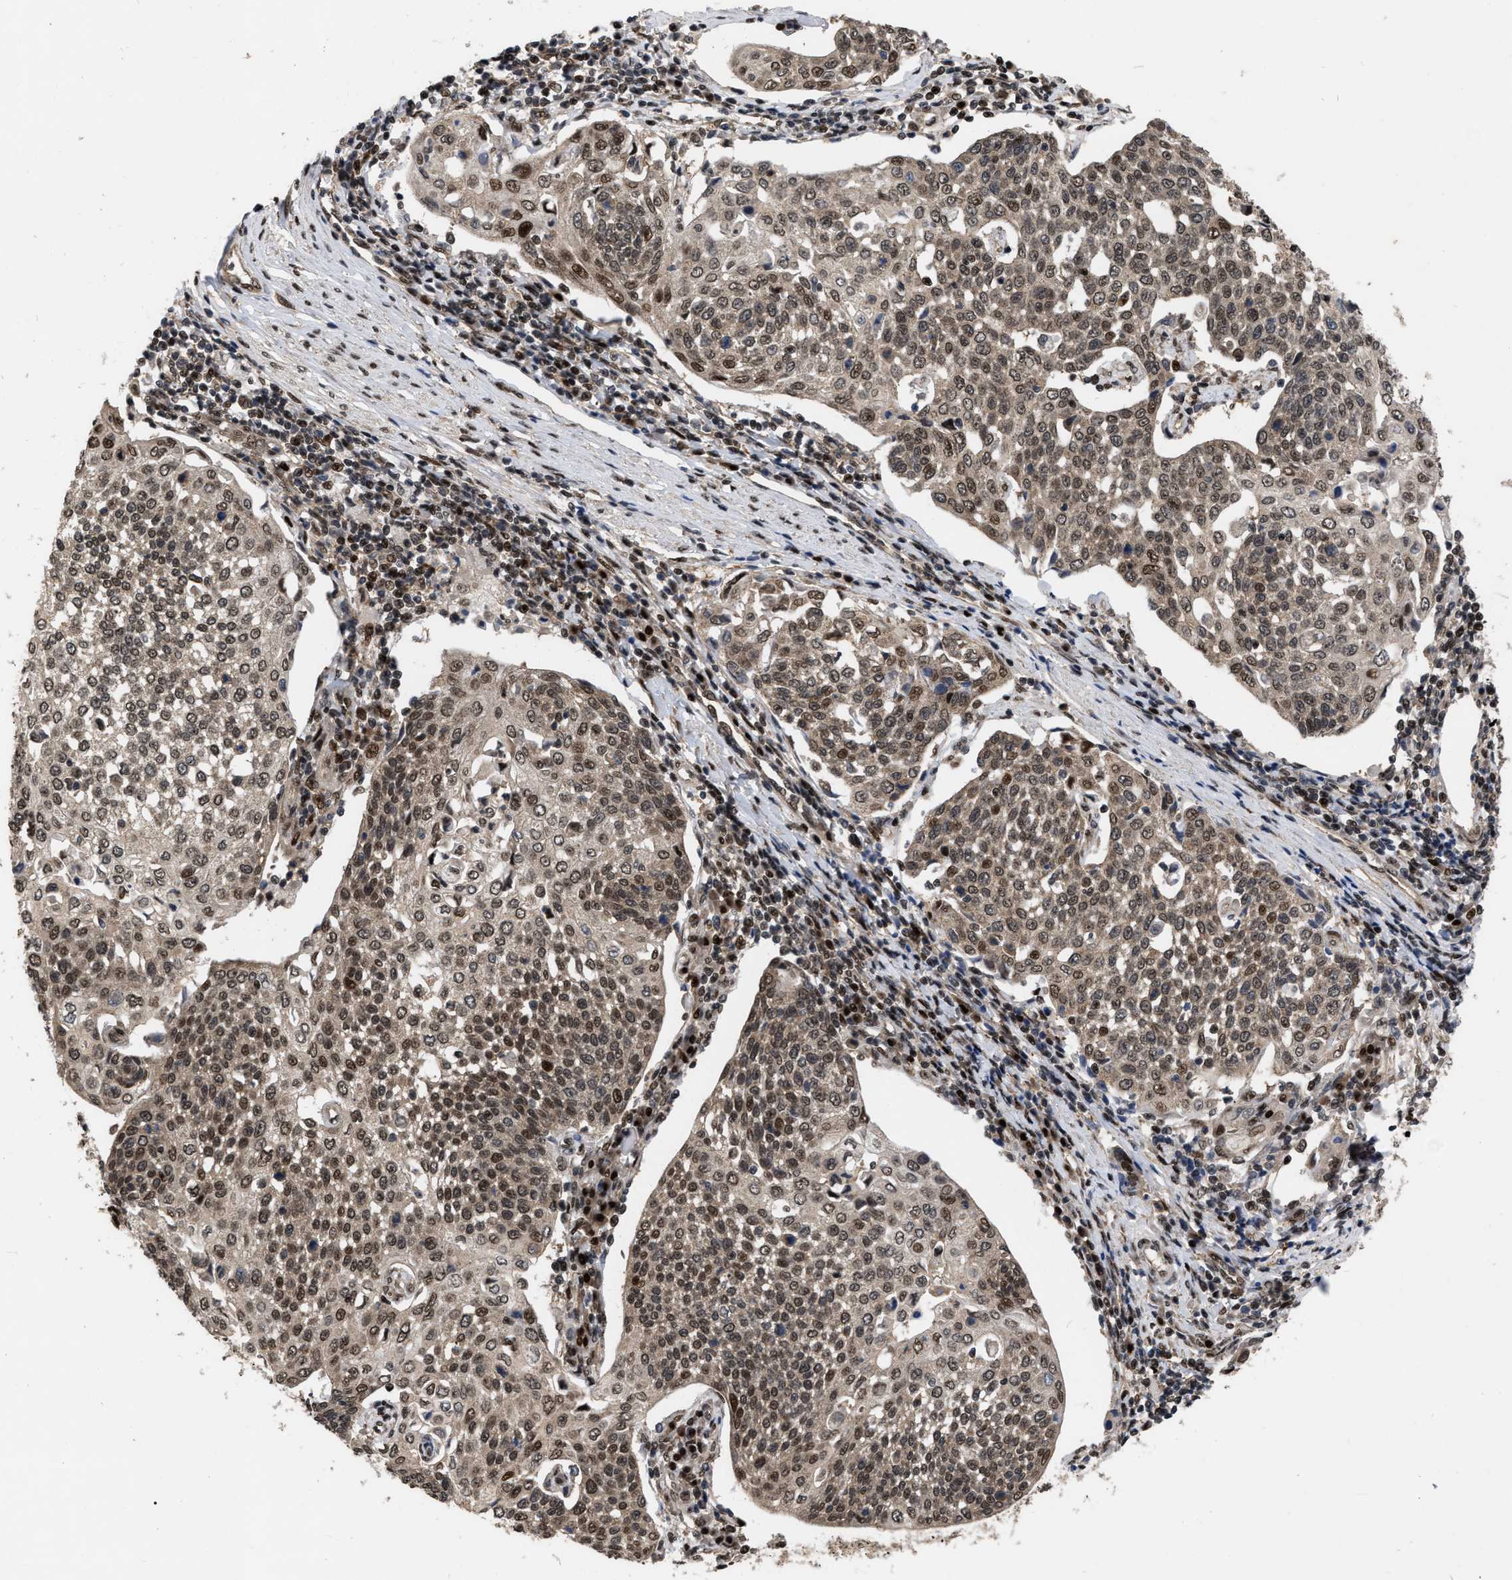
{"staining": {"intensity": "moderate", "quantity": ">75%", "location": "cytoplasmic/membranous,nuclear"}, "tissue": "cervical cancer", "cell_type": "Tumor cells", "image_type": "cancer", "snomed": [{"axis": "morphology", "description": "Squamous cell carcinoma, NOS"}, {"axis": "topography", "description": "Cervix"}], "caption": "This image shows immunohistochemistry staining of human squamous cell carcinoma (cervical), with medium moderate cytoplasmic/membranous and nuclear positivity in approximately >75% of tumor cells.", "gene": "MDM4", "patient": {"sex": "female", "age": 34}}